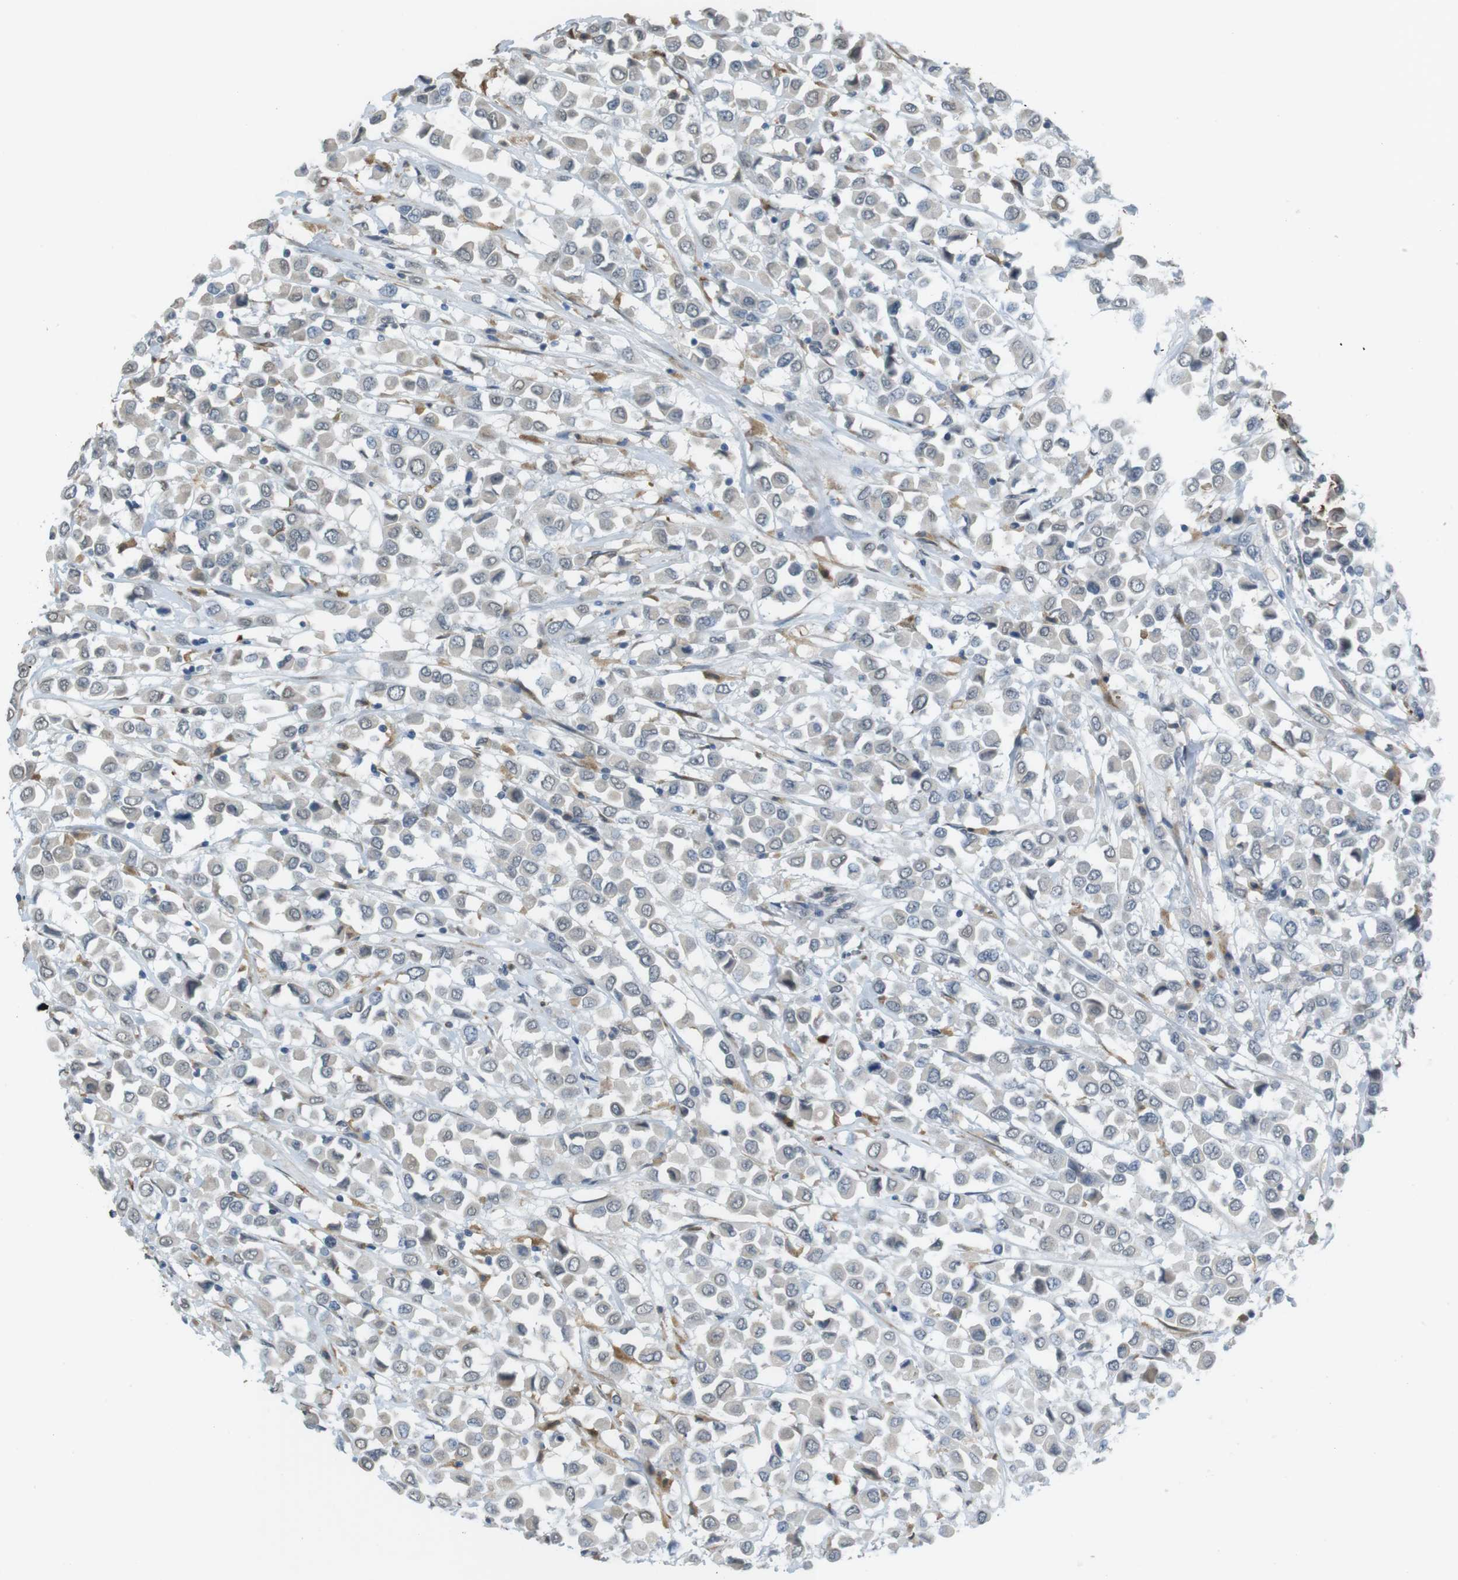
{"staining": {"intensity": "negative", "quantity": "none", "location": "none"}, "tissue": "breast cancer", "cell_type": "Tumor cells", "image_type": "cancer", "snomed": [{"axis": "morphology", "description": "Duct carcinoma"}, {"axis": "topography", "description": "Breast"}], "caption": "DAB immunohistochemical staining of breast cancer shows no significant expression in tumor cells.", "gene": "FZD10", "patient": {"sex": "female", "age": 61}}